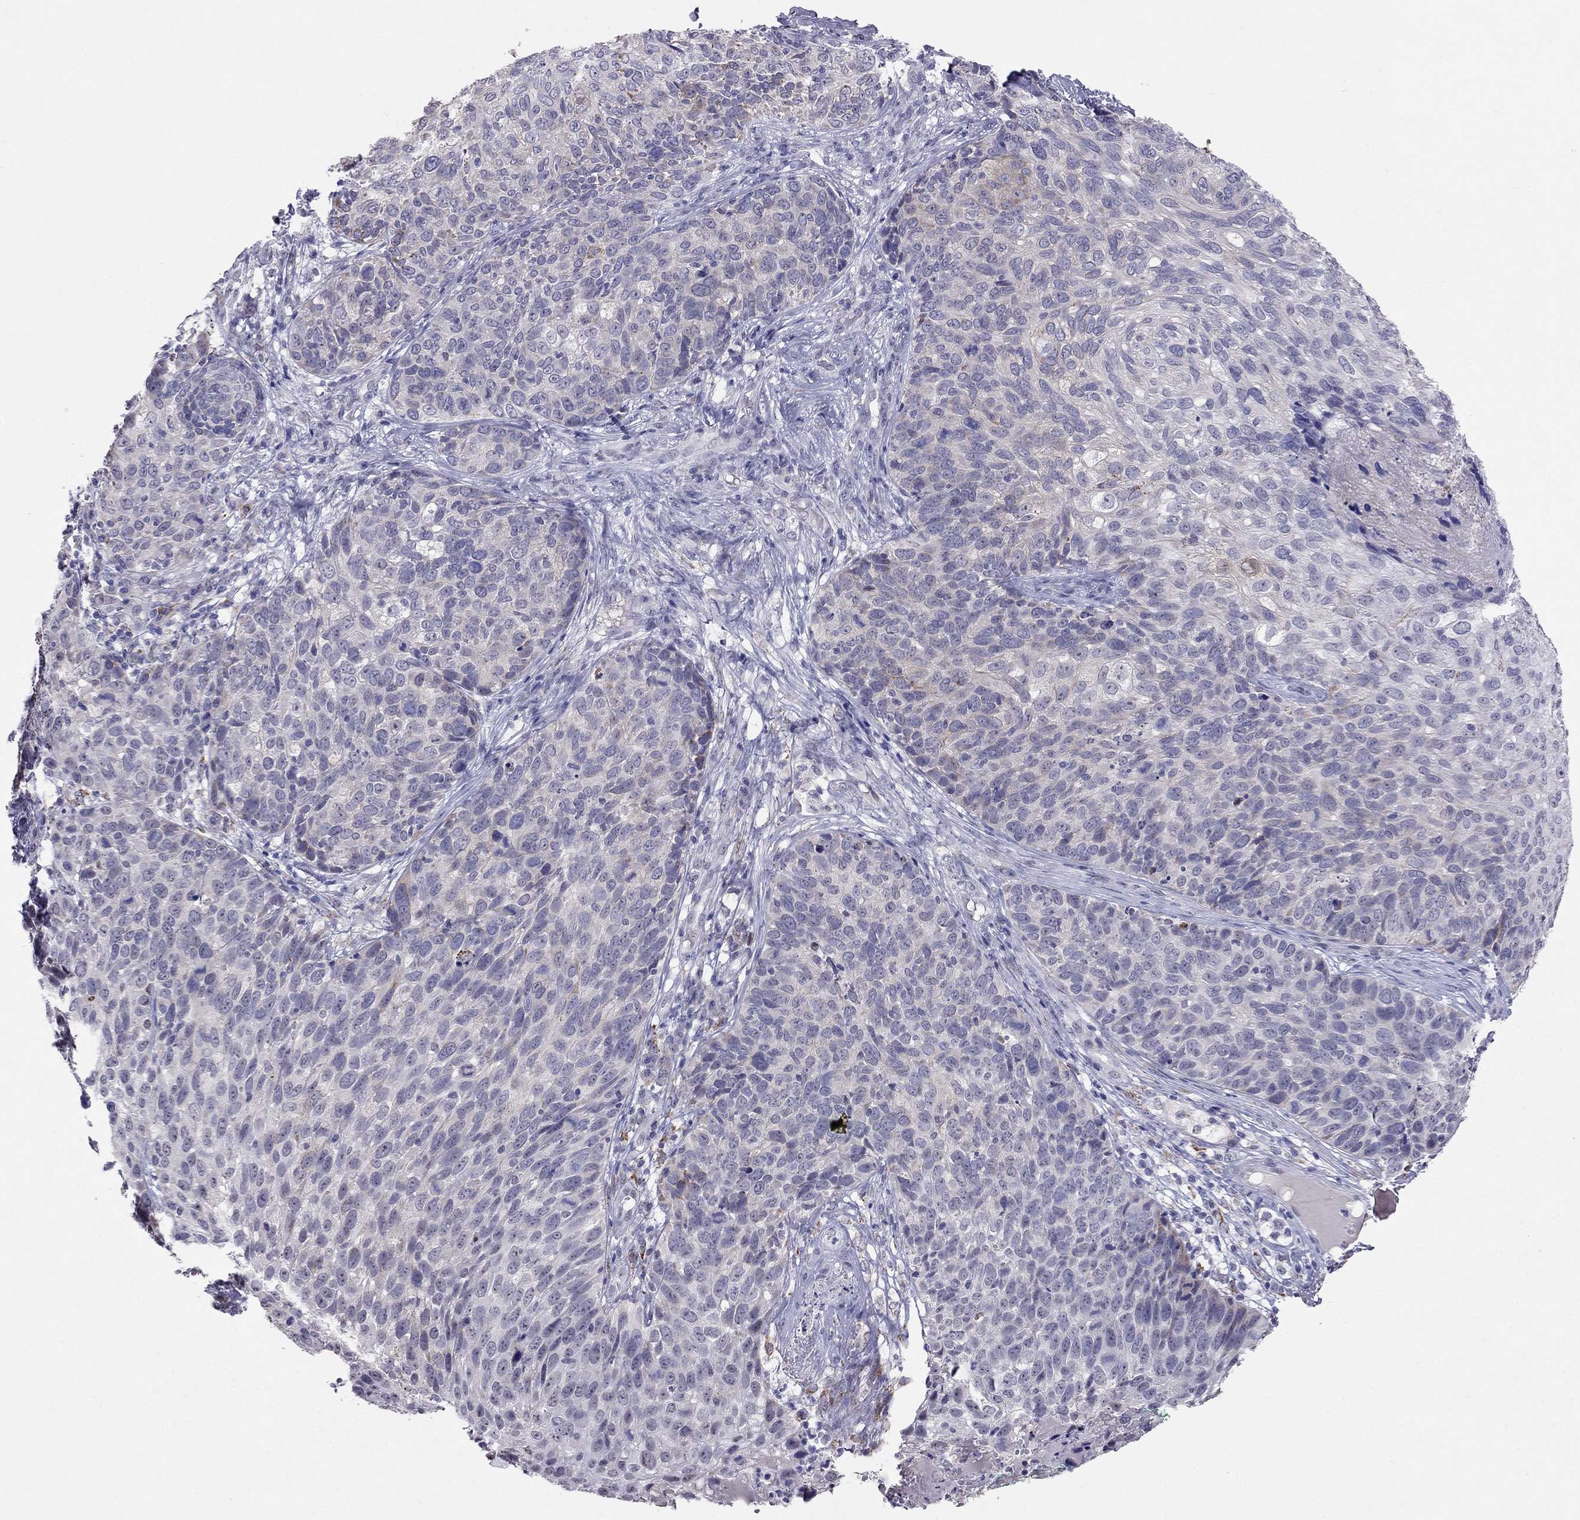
{"staining": {"intensity": "negative", "quantity": "none", "location": "none"}, "tissue": "skin cancer", "cell_type": "Tumor cells", "image_type": "cancer", "snomed": [{"axis": "morphology", "description": "Squamous cell carcinoma, NOS"}, {"axis": "topography", "description": "Skin"}], "caption": "This photomicrograph is of skin cancer stained with immunohistochemistry to label a protein in brown with the nuclei are counter-stained blue. There is no expression in tumor cells.", "gene": "MYO3B", "patient": {"sex": "male", "age": 92}}